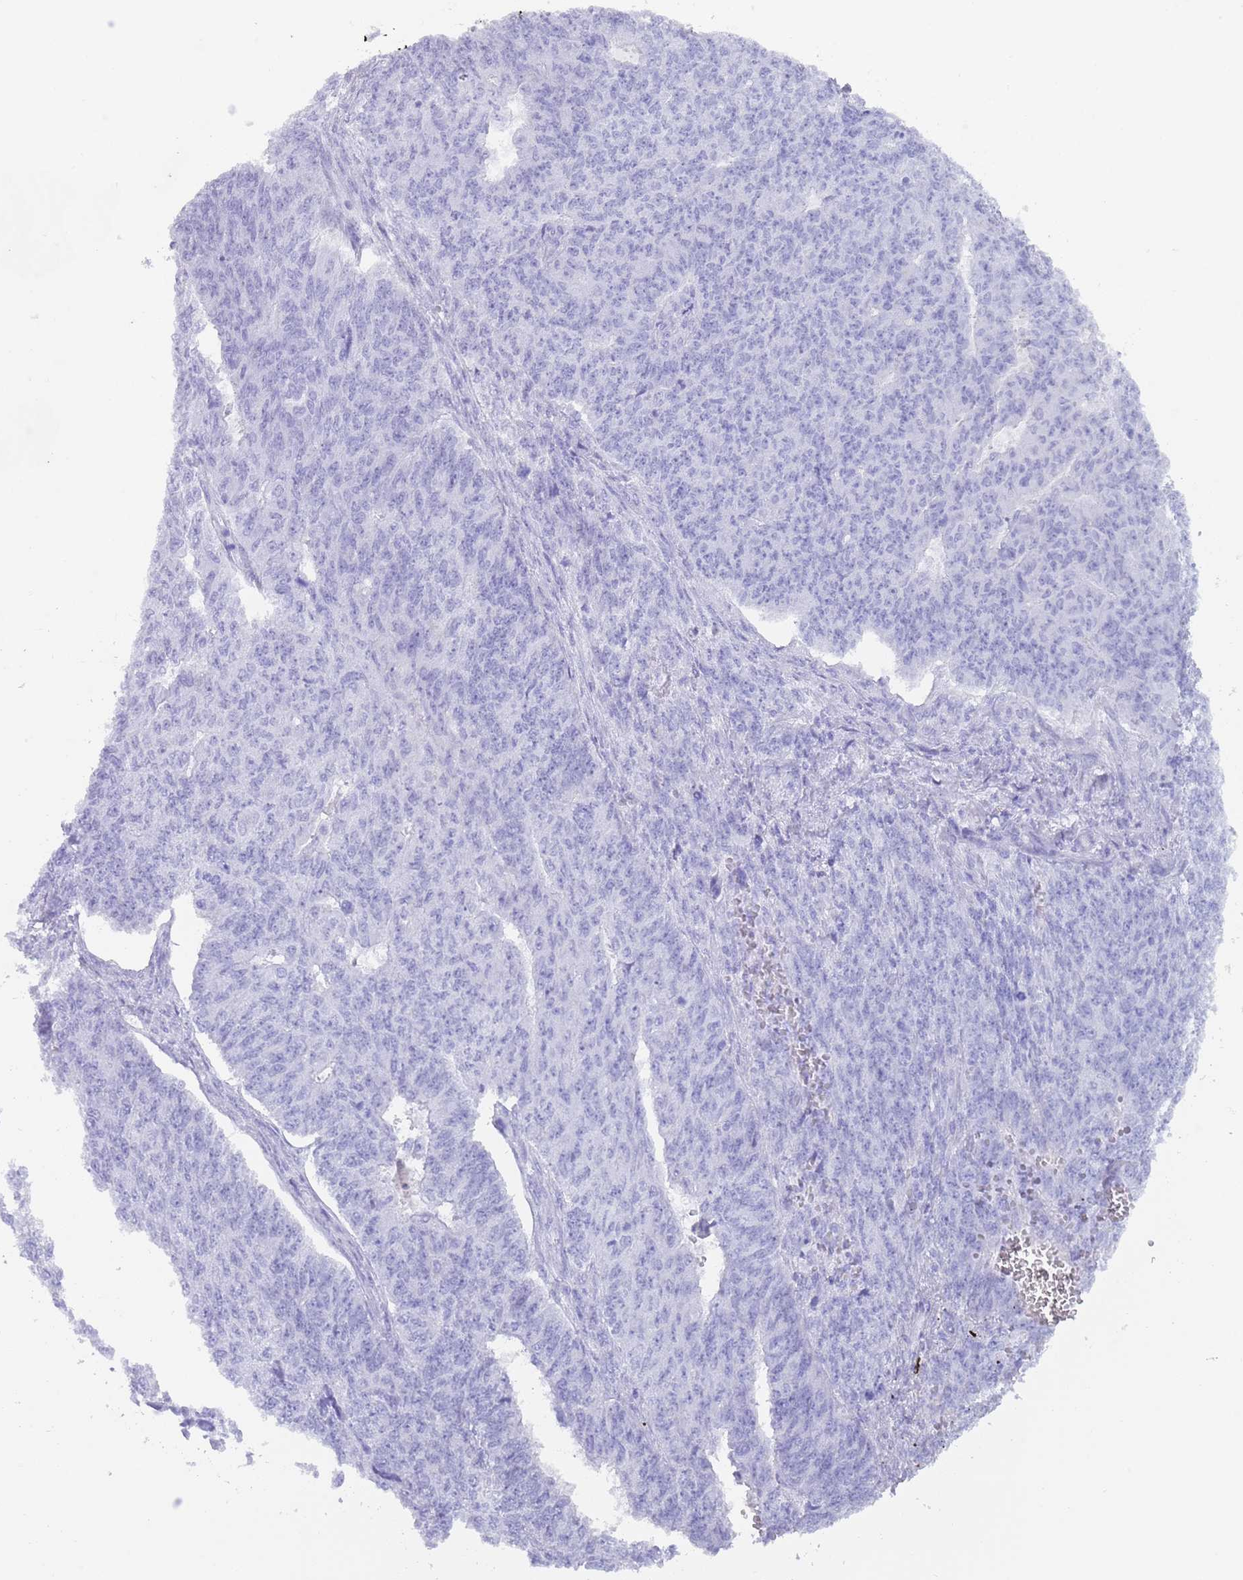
{"staining": {"intensity": "negative", "quantity": "none", "location": "none"}, "tissue": "endometrial cancer", "cell_type": "Tumor cells", "image_type": "cancer", "snomed": [{"axis": "morphology", "description": "Adenocarcinoma, NOS"}, {"axis": "topography", "description": "Endometrium"}], "caption": "DAB (3,3'-diaminobenzidine) immunohistochemical staining of human endometrial adenocarcinoma shows no significant expression in tumor cells. (DAB (3,3'-diaminobenzidine) immunohistochemistry (IHC) visualized using brightfield microscopy, high magnification).", "gene": "MYADML2", "patient": {"sex": "female", "age": 32}}